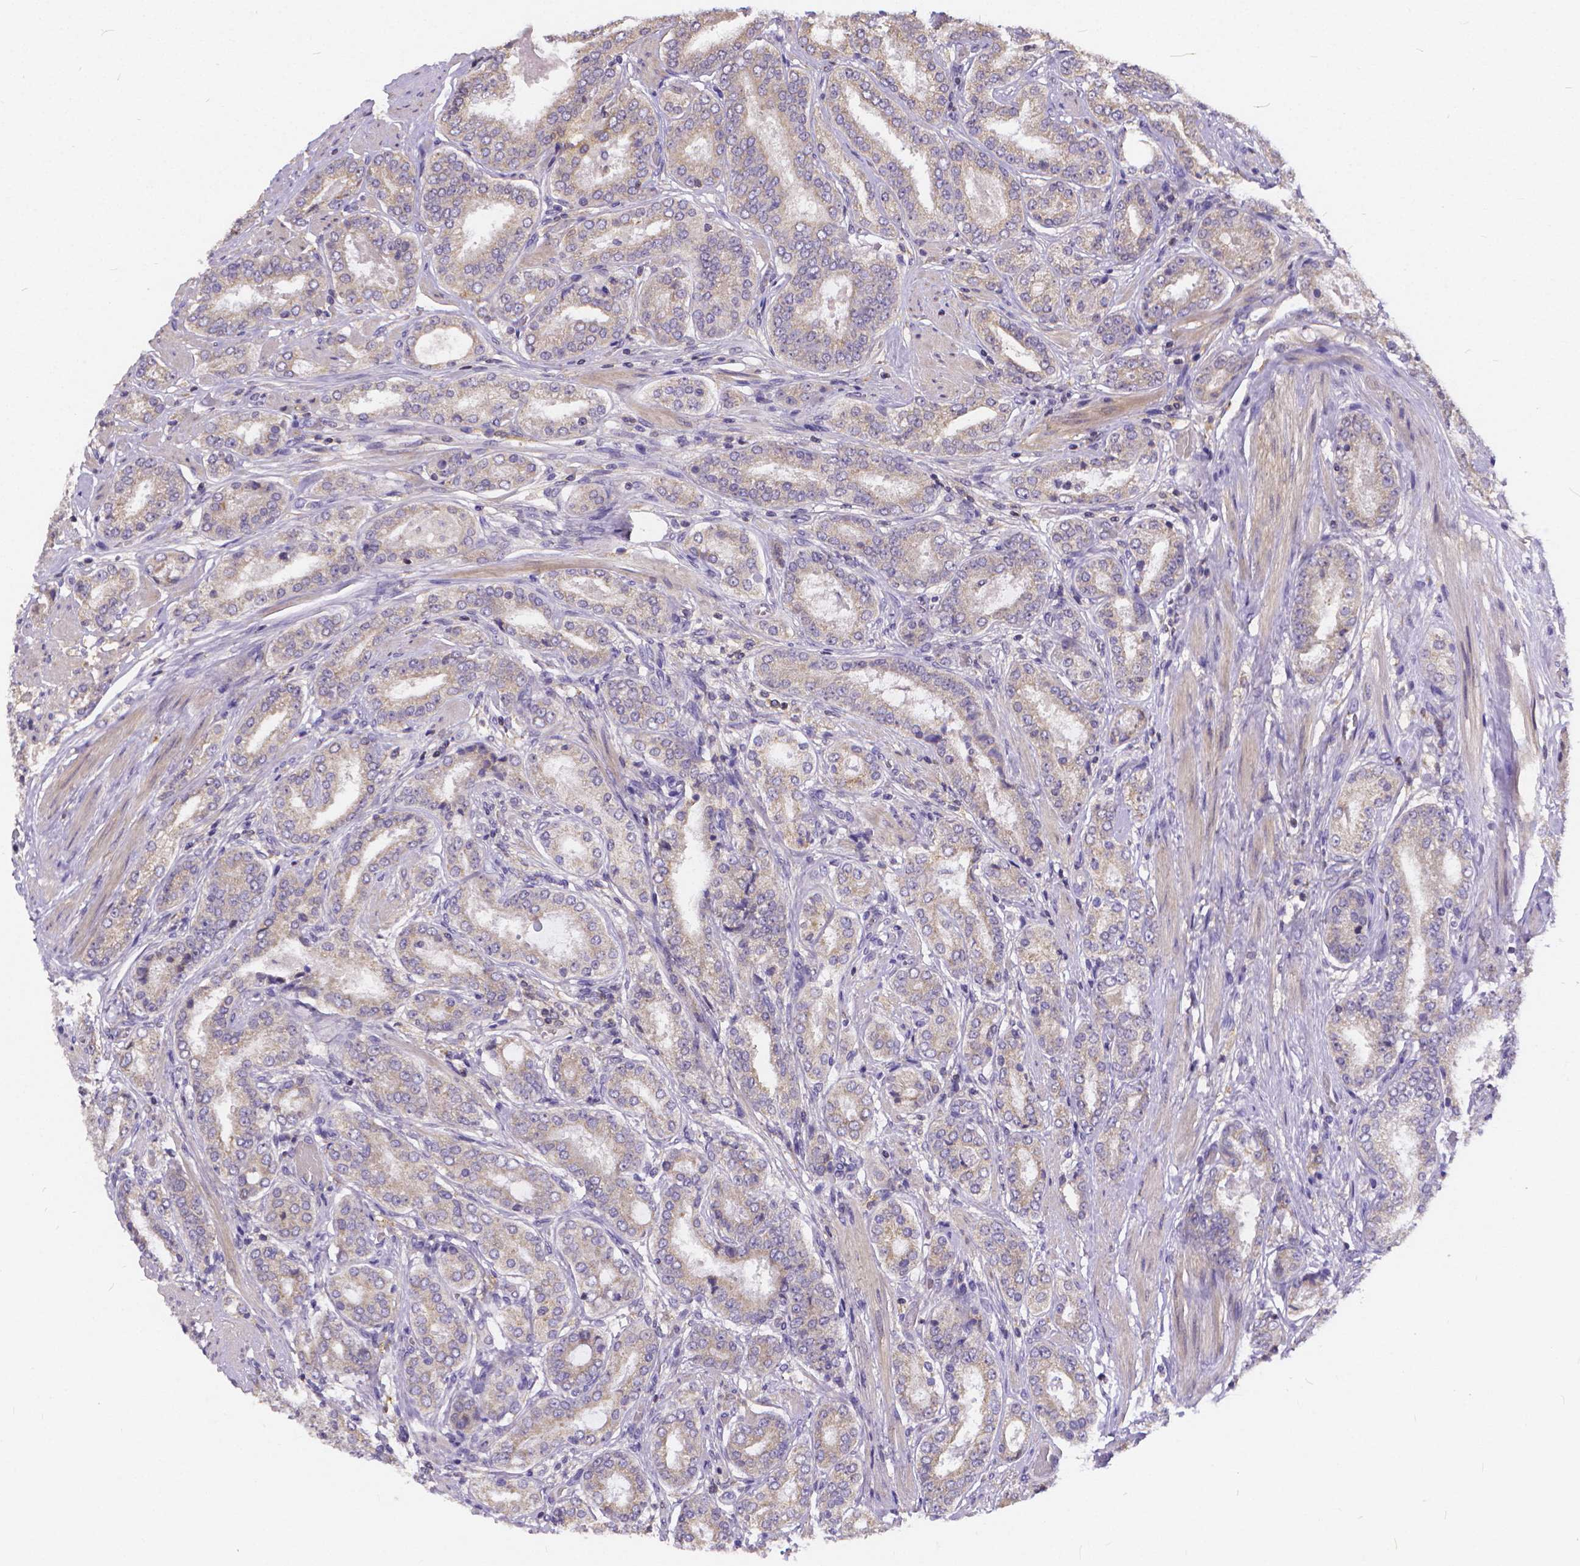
{"staining": {"intensity": "weak", "quantity": "25%-75%", "location": "cytoplasmic/membranous"}, "tissue": "prostate cancer", "cell_type": "Tumor cells", "image_type": "cancer", "snomed": [{"axis": "morphology", "description": "Adenocarcinoma, High grade"}, {"axis": "topography", "description": "Prostate"}], "caption": "Protein expression analysis of human prostate adenocarcinoma (high-grade) reveals weak cytoplasmic/membranous staining in about 25%-75% of tumor cells.", "gene": "GLRB", "patient": {"sex": "male", "age": 63}}